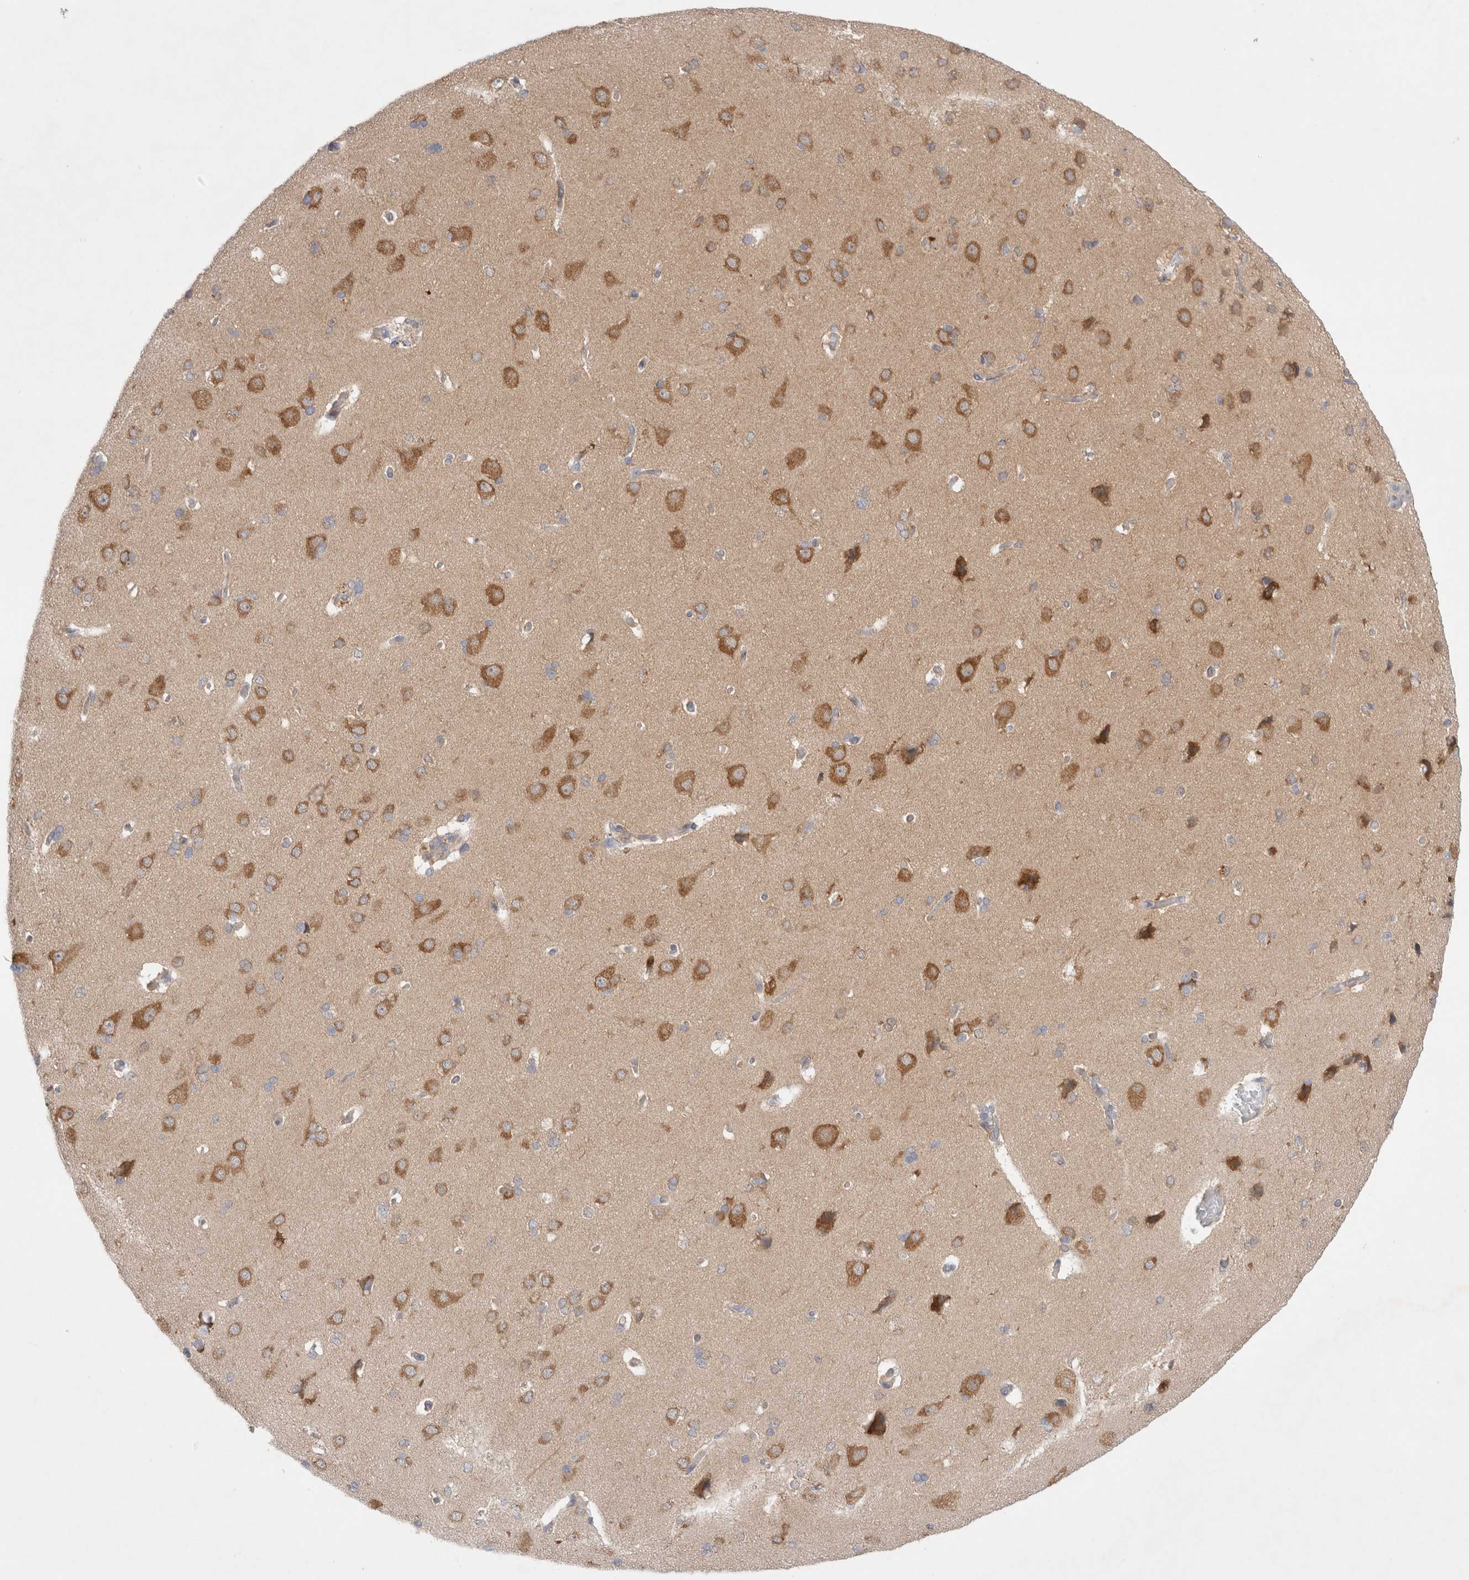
{"staining": {"intensity": "negative", "quantity": "none", "location": "none"}, "tissue": "cerebral cortex", "cell_type": "Endothelial cells", "image_type": "normal", "snomed": [{"axis": "morphology", "description": "Normal tissue, NOS"}, {"axis": "topography", "description": "Cerebral cortex"}], "caption": "IHC of unremarkable human cerebral cortex demonstrates no staining in endothelial cells. (DAB (3,3'-diaminobenzidine) IHC visualized using brightfield microscopy, high magnification).", "gene": "WIPF2", "patient": {"sex": "male", "age": 62}}